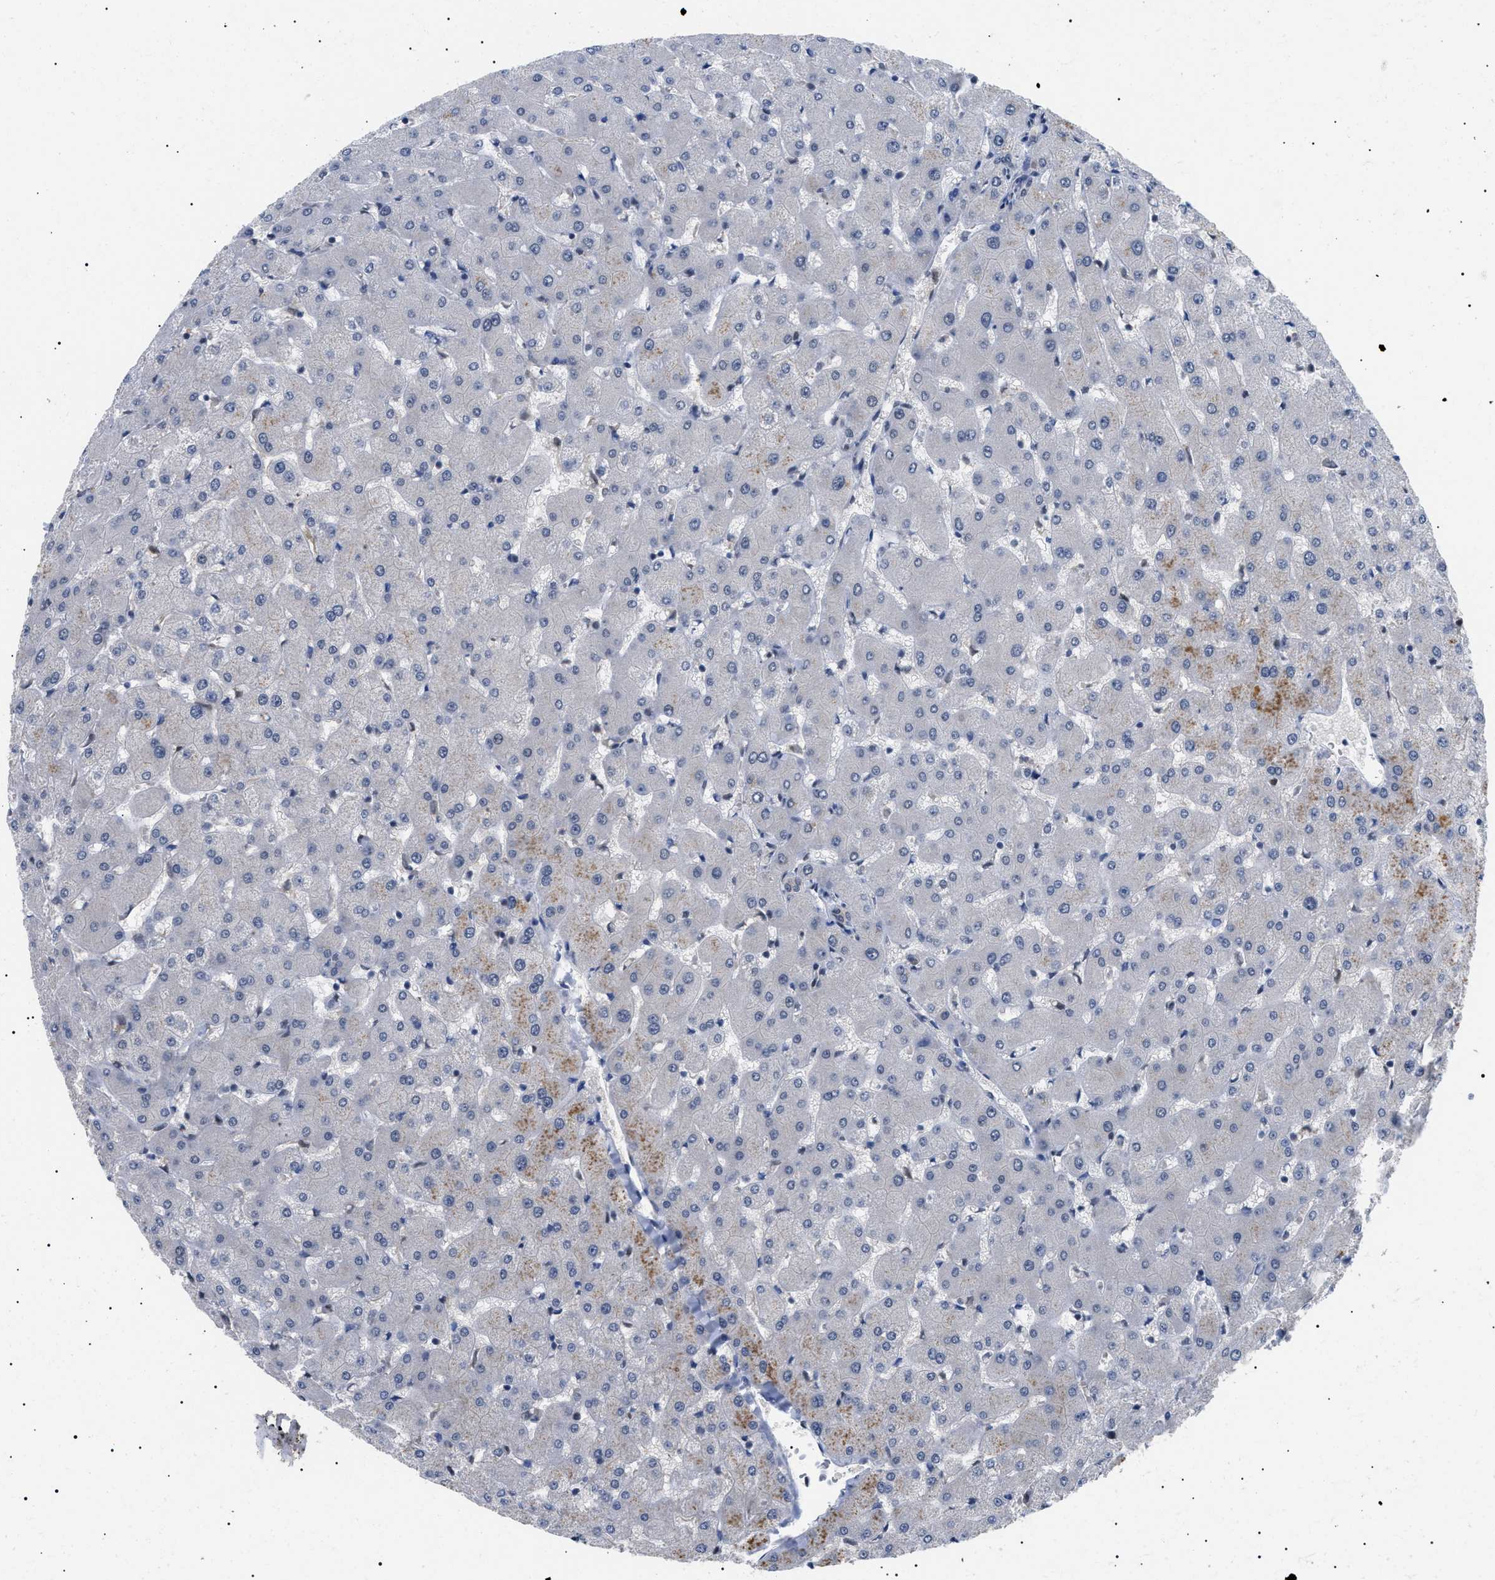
{"staining": {"intensity": "negative", "quantity": "none", "location": "none"}, "tissue": "liver", "cell_type": "Cholangiocytes", "image_type": "normal", "snomed": [{"axis": "morphology", "description": "Normal tissue, NOS"}, {"axis": "topography", "description": "Liver"}], "caption": "Immunohistochemistry of unremarkable liver exhibits no positivity in cholangiocytes. (Brightfield microscopy of DAB immunohistochemistry (IHC) at high magnification).", "gene": "GARRE1", "patient": {"sex": "female", "age": 63}}